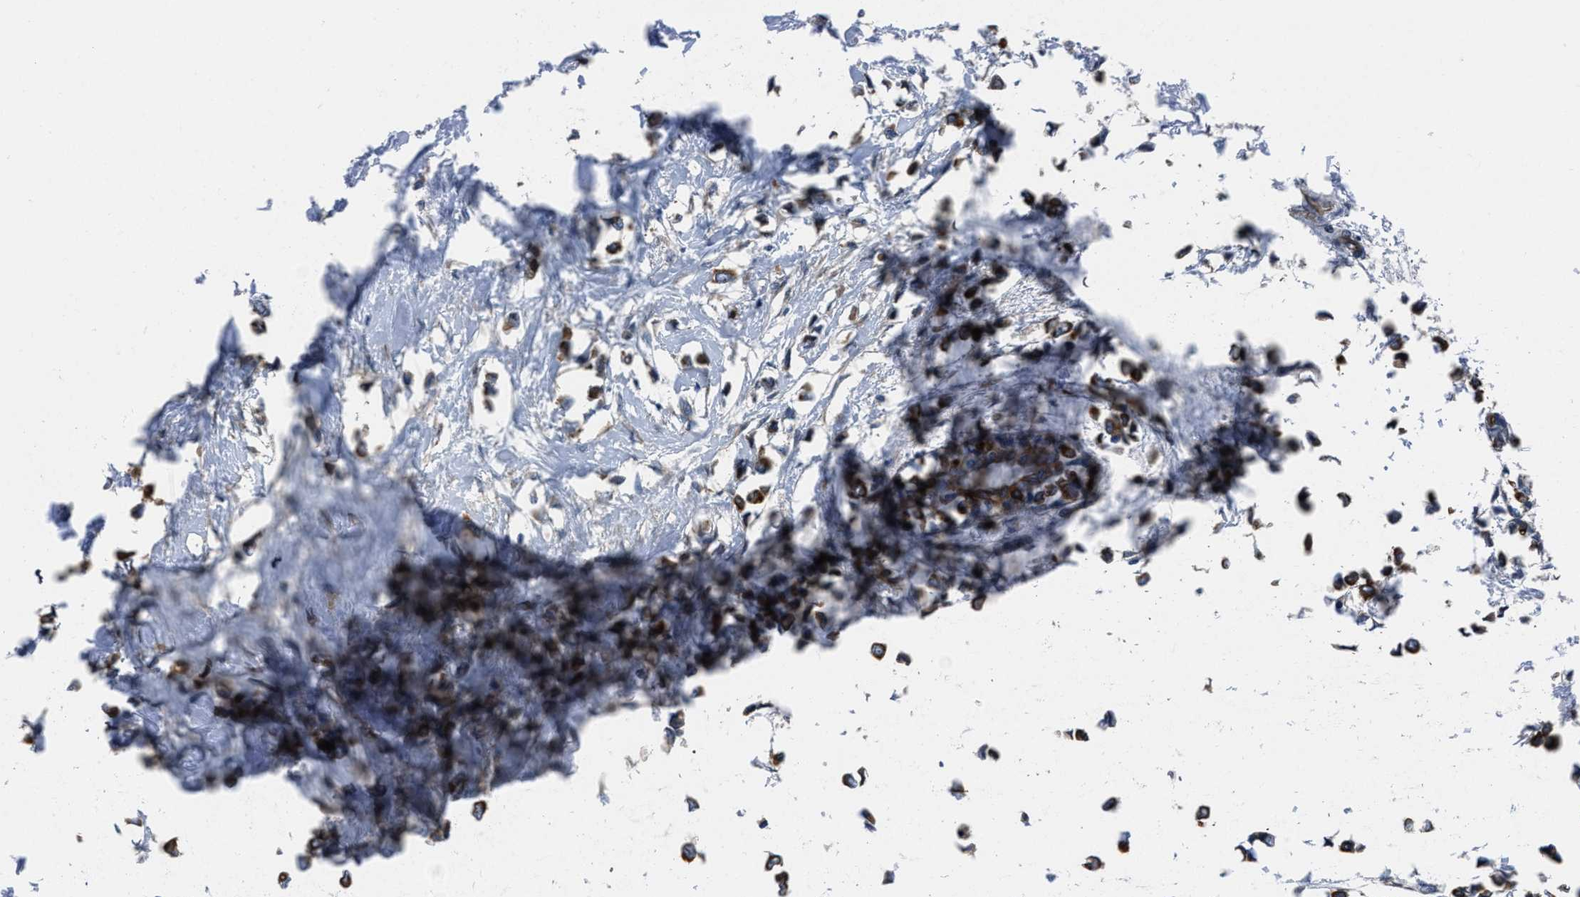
{"staining": {"intensity": "strong", "quantity": ">75%", "location": "cytoplasmic/membranous"}, "tissue": "breast cancer", "cell_type": "Tumor cells", "image_type": "cancer", "snomed": [{"axis": "morphology", "description": "Lobular carcinoma"}, {"axis": "topography", "description": "Breast"}], "caption": "Strong cytoplasmic/membranous staining is seen in approximately >75% of tumor cells in lobular carcinoma (breast).", "gene": "ERC1", "patient": {"sex": "female", "age": 51}}